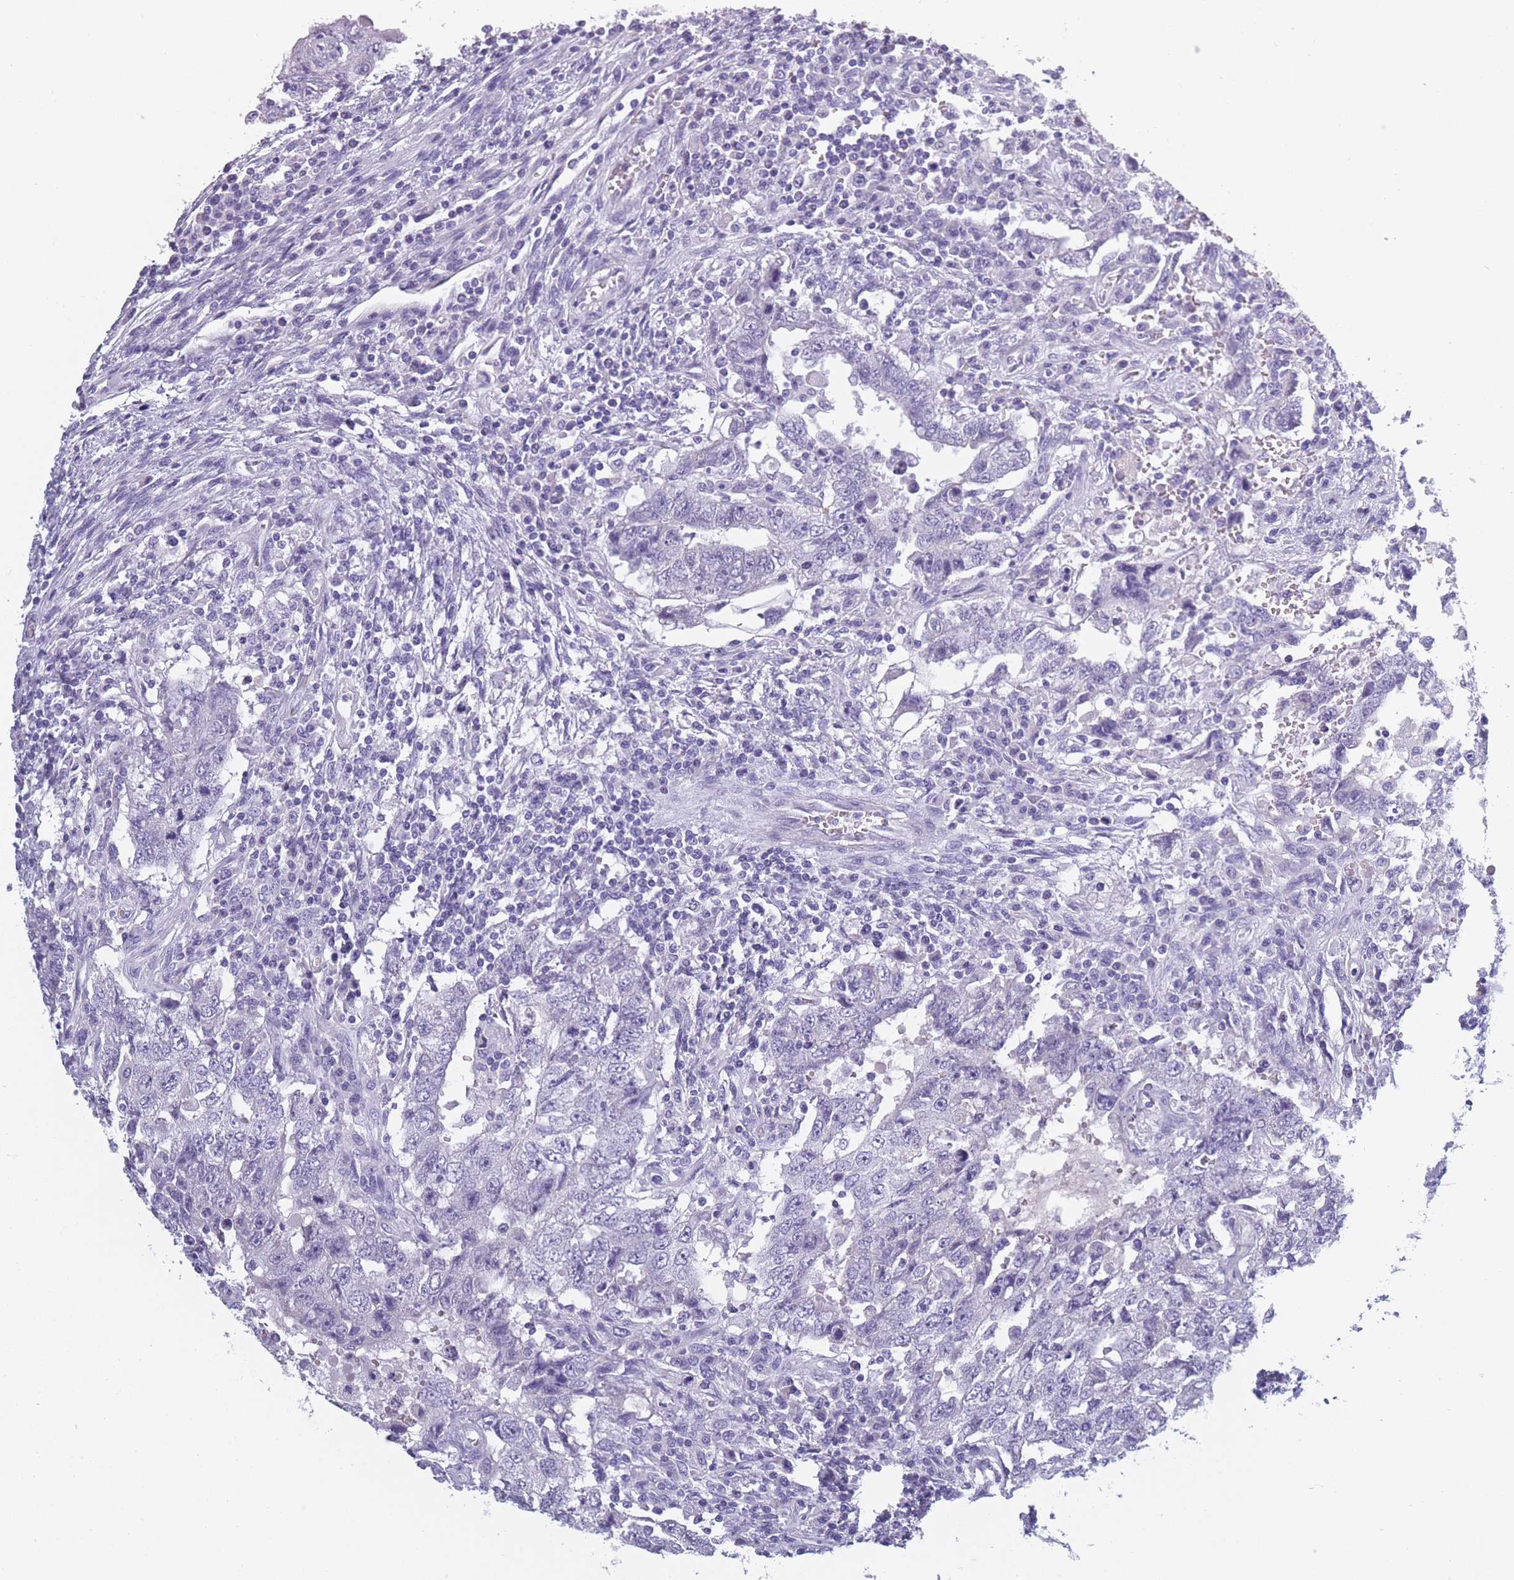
{"staining": {"intensity": "negative", "quantity": "none", "location": "none"}, "tissue": "testis cancer", "cell_type": "Tumor cells", "image_type": "cancer", "snomed": [{"axis": "morphology", "description": "Carcinoma, Embryonal, NOS"}, {"axis": "topography", "description": "Testis"}], "caption": "Tumor cells show no significant protein staining in testis cancer (embryonal carcinoma).", "gene": "OR4C5", "patient": {"sex": "male", "age": 26}}